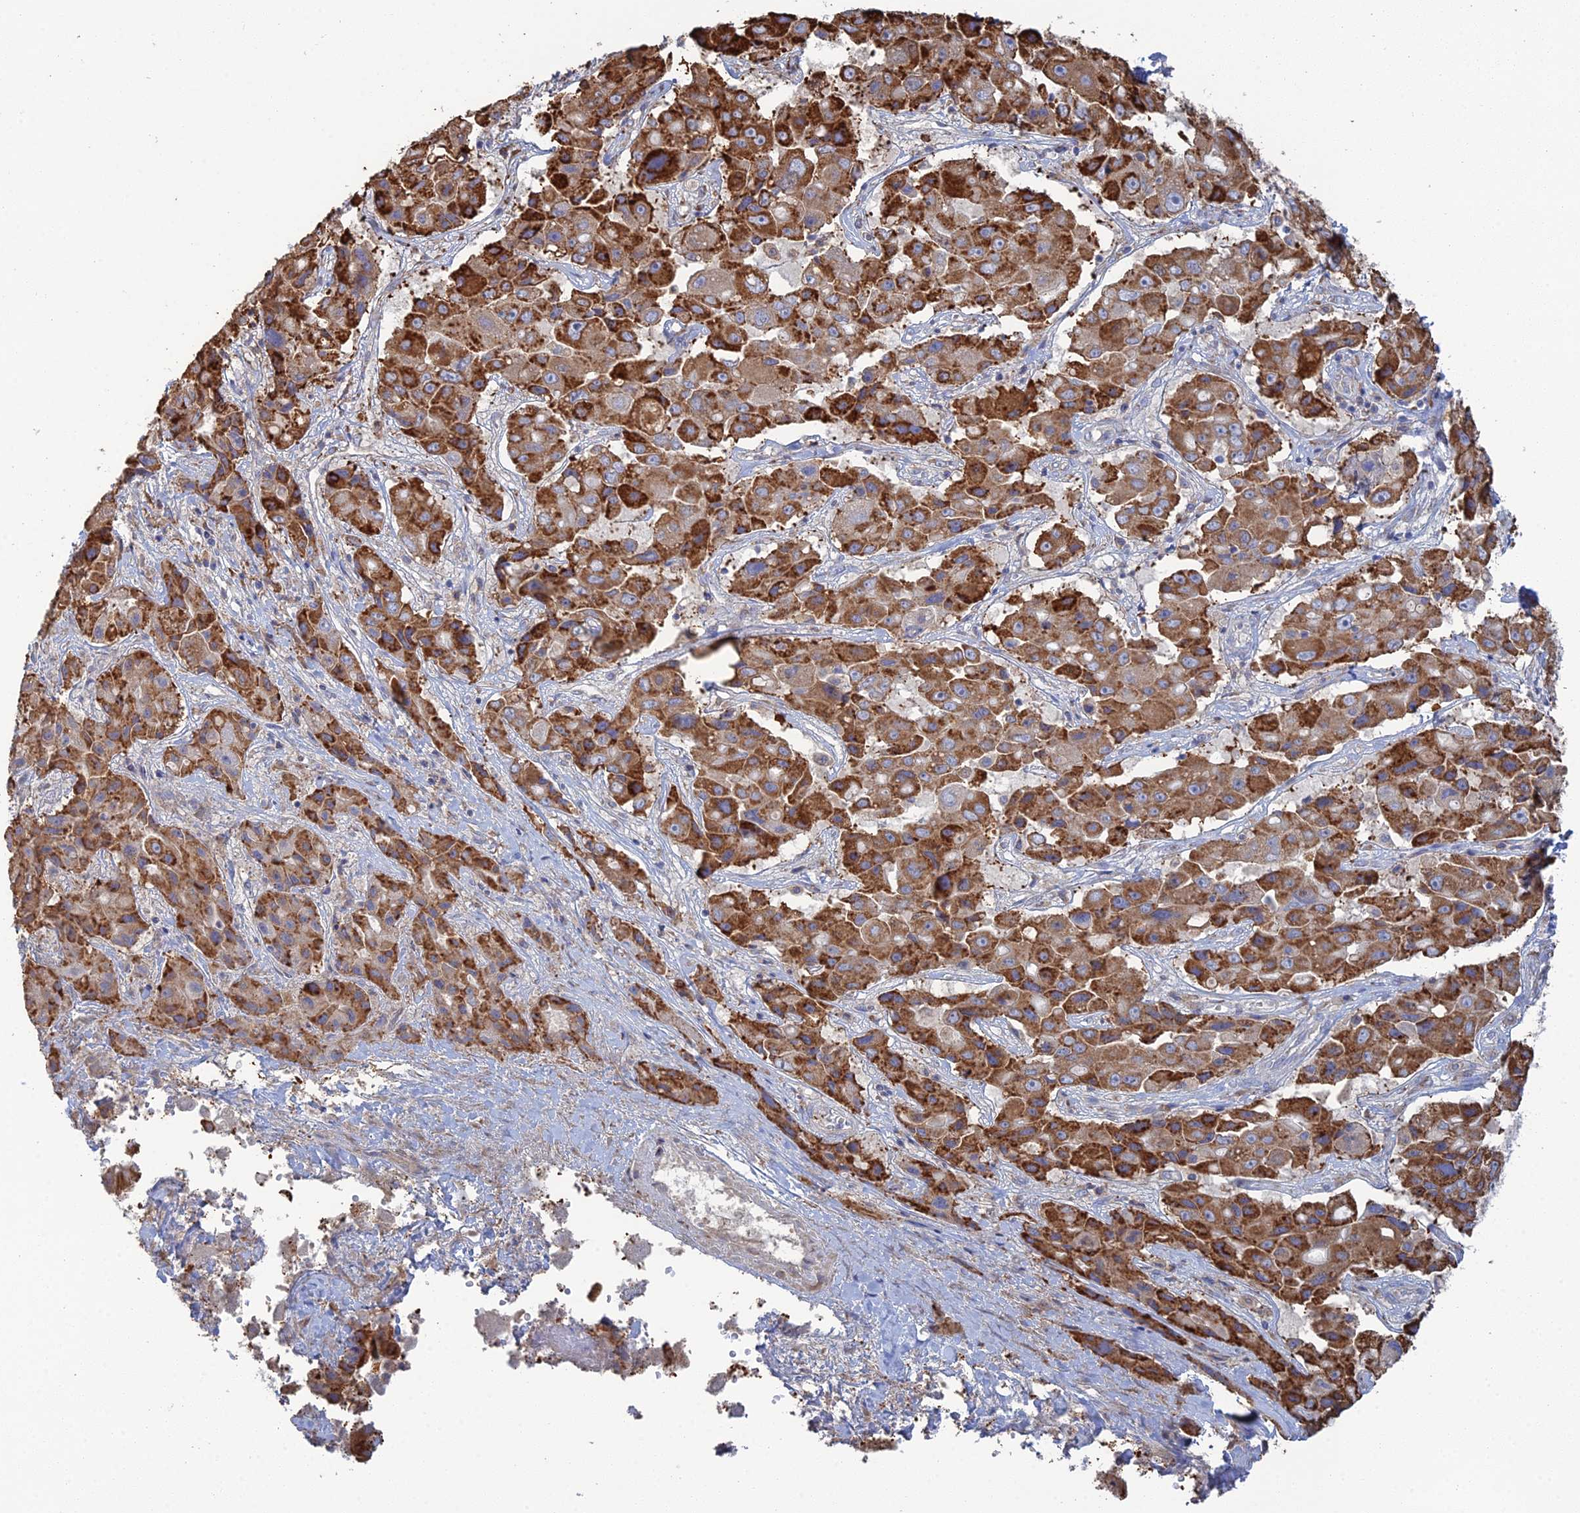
{"staining": {"intensity": "strong", "quantity": ">75%", "location": "cytoplasmic/membranous"}, "tissue": "liver cancer", "cell_type": "Tumor cells", "image_type": "cancer", "snomed": [{"axis": "morphology", "description": "Cholangiocarcinoma"}, {"axis": "topography", "description": "Liver"}], "caption": "IHC (DAB (3,3'-diaminobenzidine)) staining of human liver cholangiocarcinoma exhibits strong cytoplasmic/membranous protein positivity in about >75% of tumor cells. (DAB IHC with brightfield microscopy, high magnification).", "gene": "TRAPPC6A", "patient": {"sex": "male", "age": 67}}